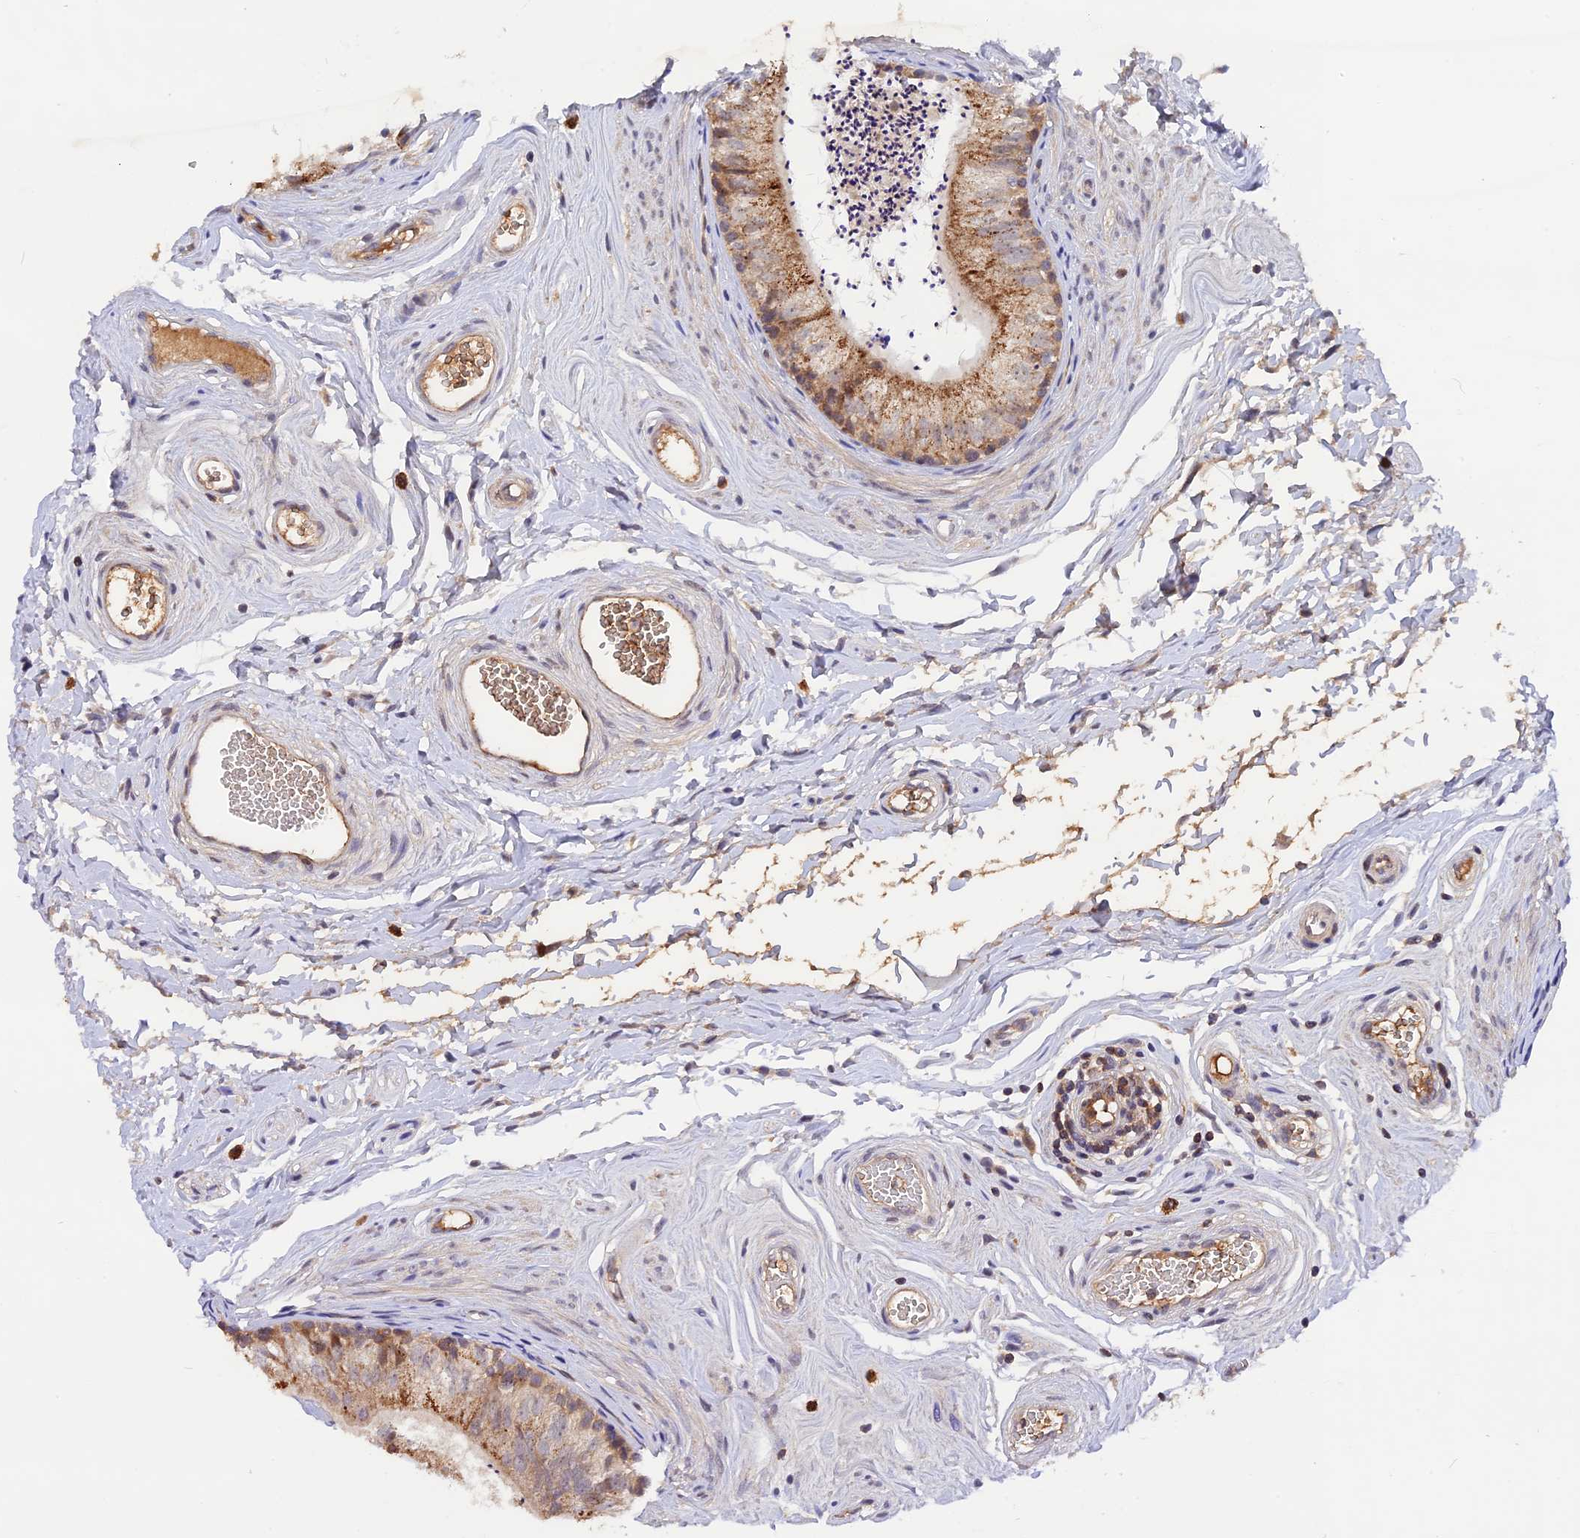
{"staining": {"intensity": "moderate", "quantity": ">75%", "location": "cytoplasmic/membranous"}, "tissue": "epididymis", "cell_type": "Glandular cells", "image_type": "normal", "snomed": [{"axis": "morphology", "description": "Normal tissue, NOS"}, {"axis": "topography", "description": "Epididymis"}], "caption": "Epididymis stained for a protein (brown) shows moderate cytoplasmic/membranous positive positivity in about >75% of glandular cells.", "gene": "MARK4", "patient": {"sex": "male", "age": 56}}